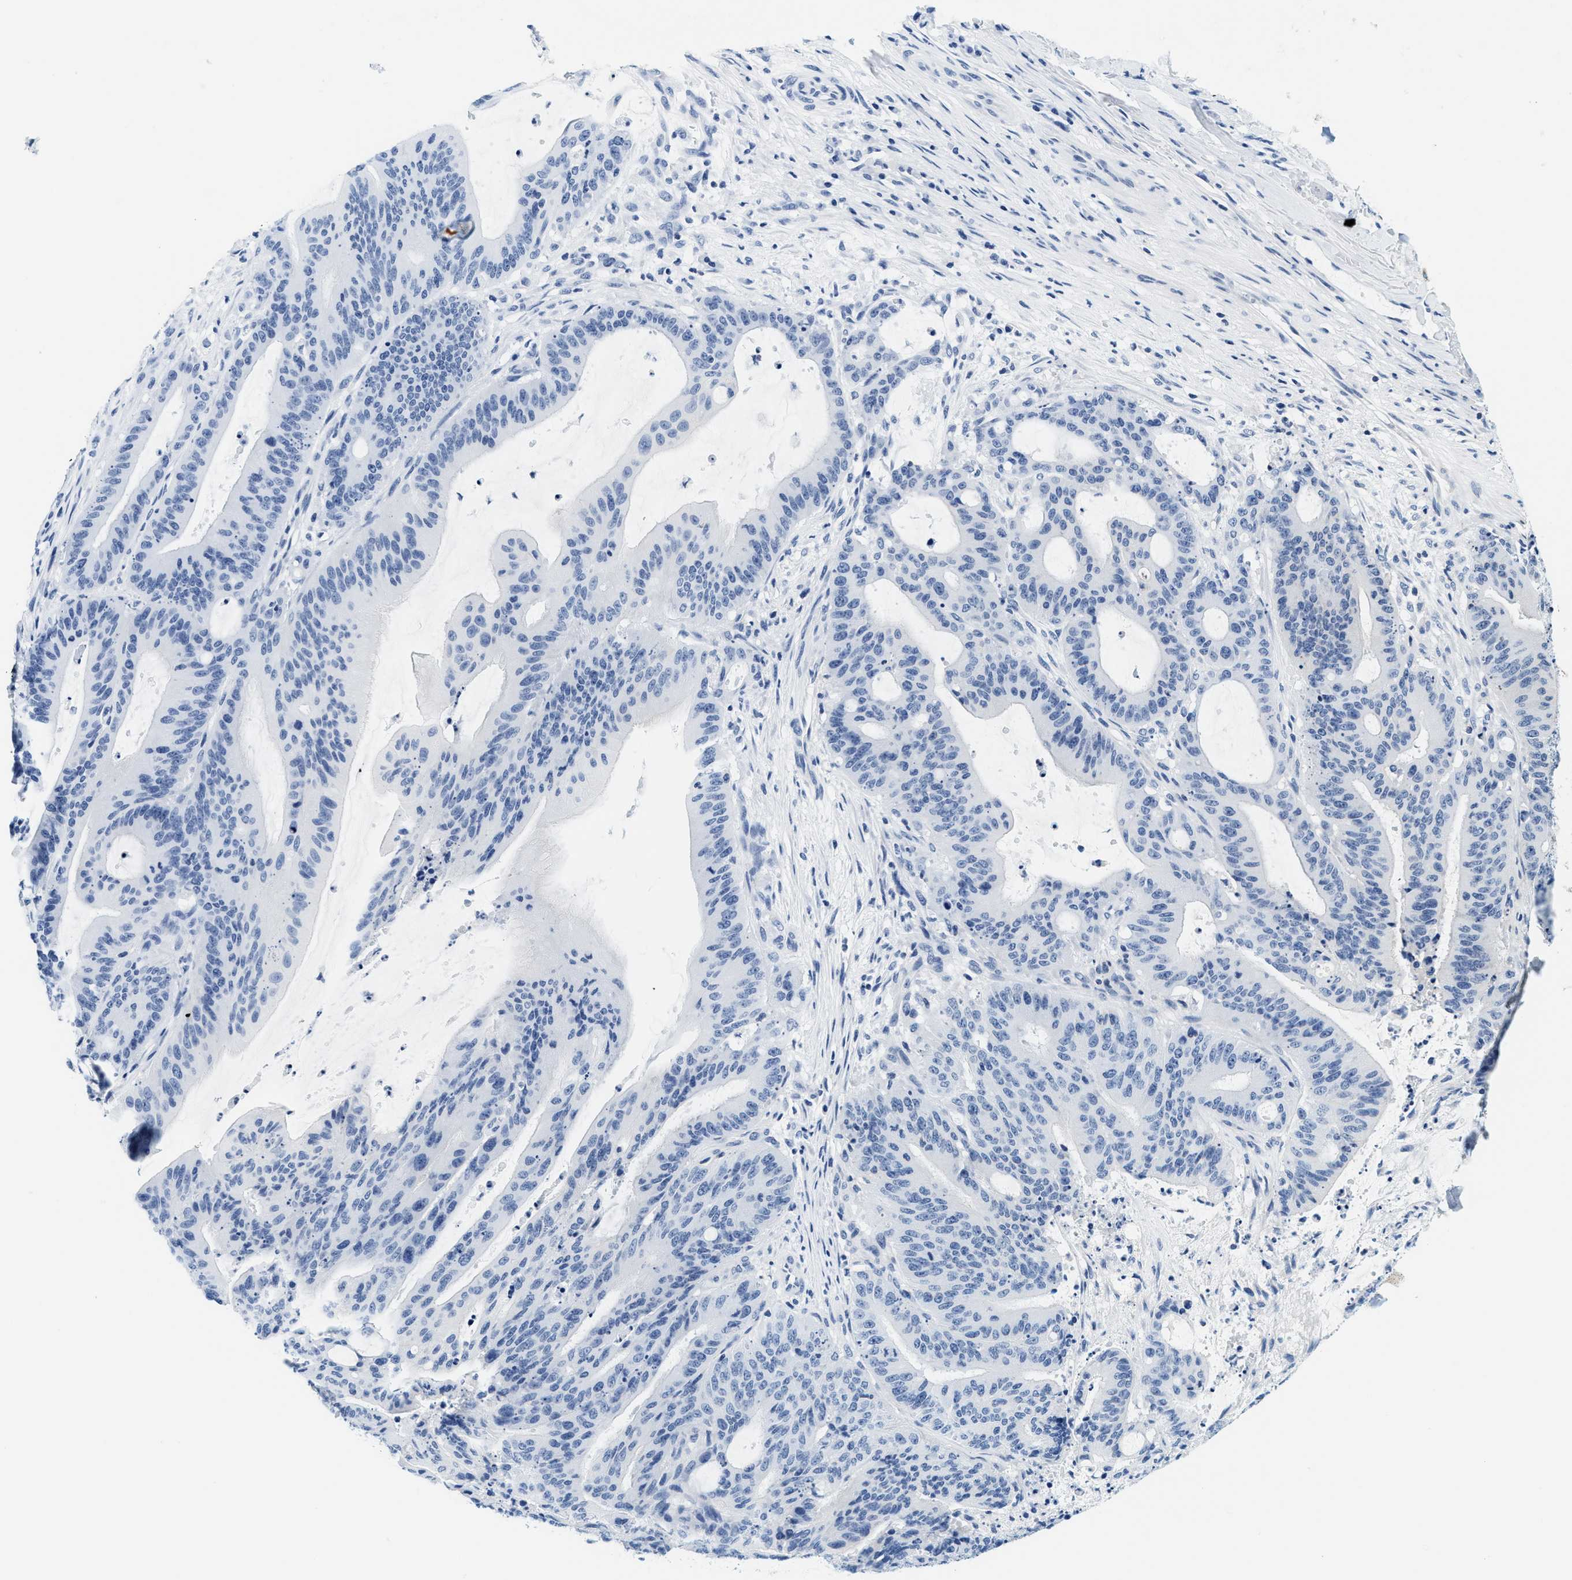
{"staining": {"intensity": "negative", "quantity": "none", "location": "none"}, "tissue": "liver cancer", "cell_type": "Tumor cells", "image_type": "cancer", "snomed": [{"axis": "morphology", "description": "Normal tissue, NOS"}, {"axis": "morphology", "description": "Cholangiocarcinoma"}, {"axis": "topography", "description": "Liver"}, {"axis": "topography", "description": "Peripheral nerve tissue"}], "caption": "Protein analysis of liver cancer (cholangiocarcinoma) displays no significant positivity in tumor cells. (Stains: DAB (3,3'-diaminobenzidine) immunohistochemistry (IHC) with hematoxylin counter stain, Microscopy: brightfield microscopy at high magnification).", "gene": "SAMD9", "patient": {"sex": "female", "age": 73}}